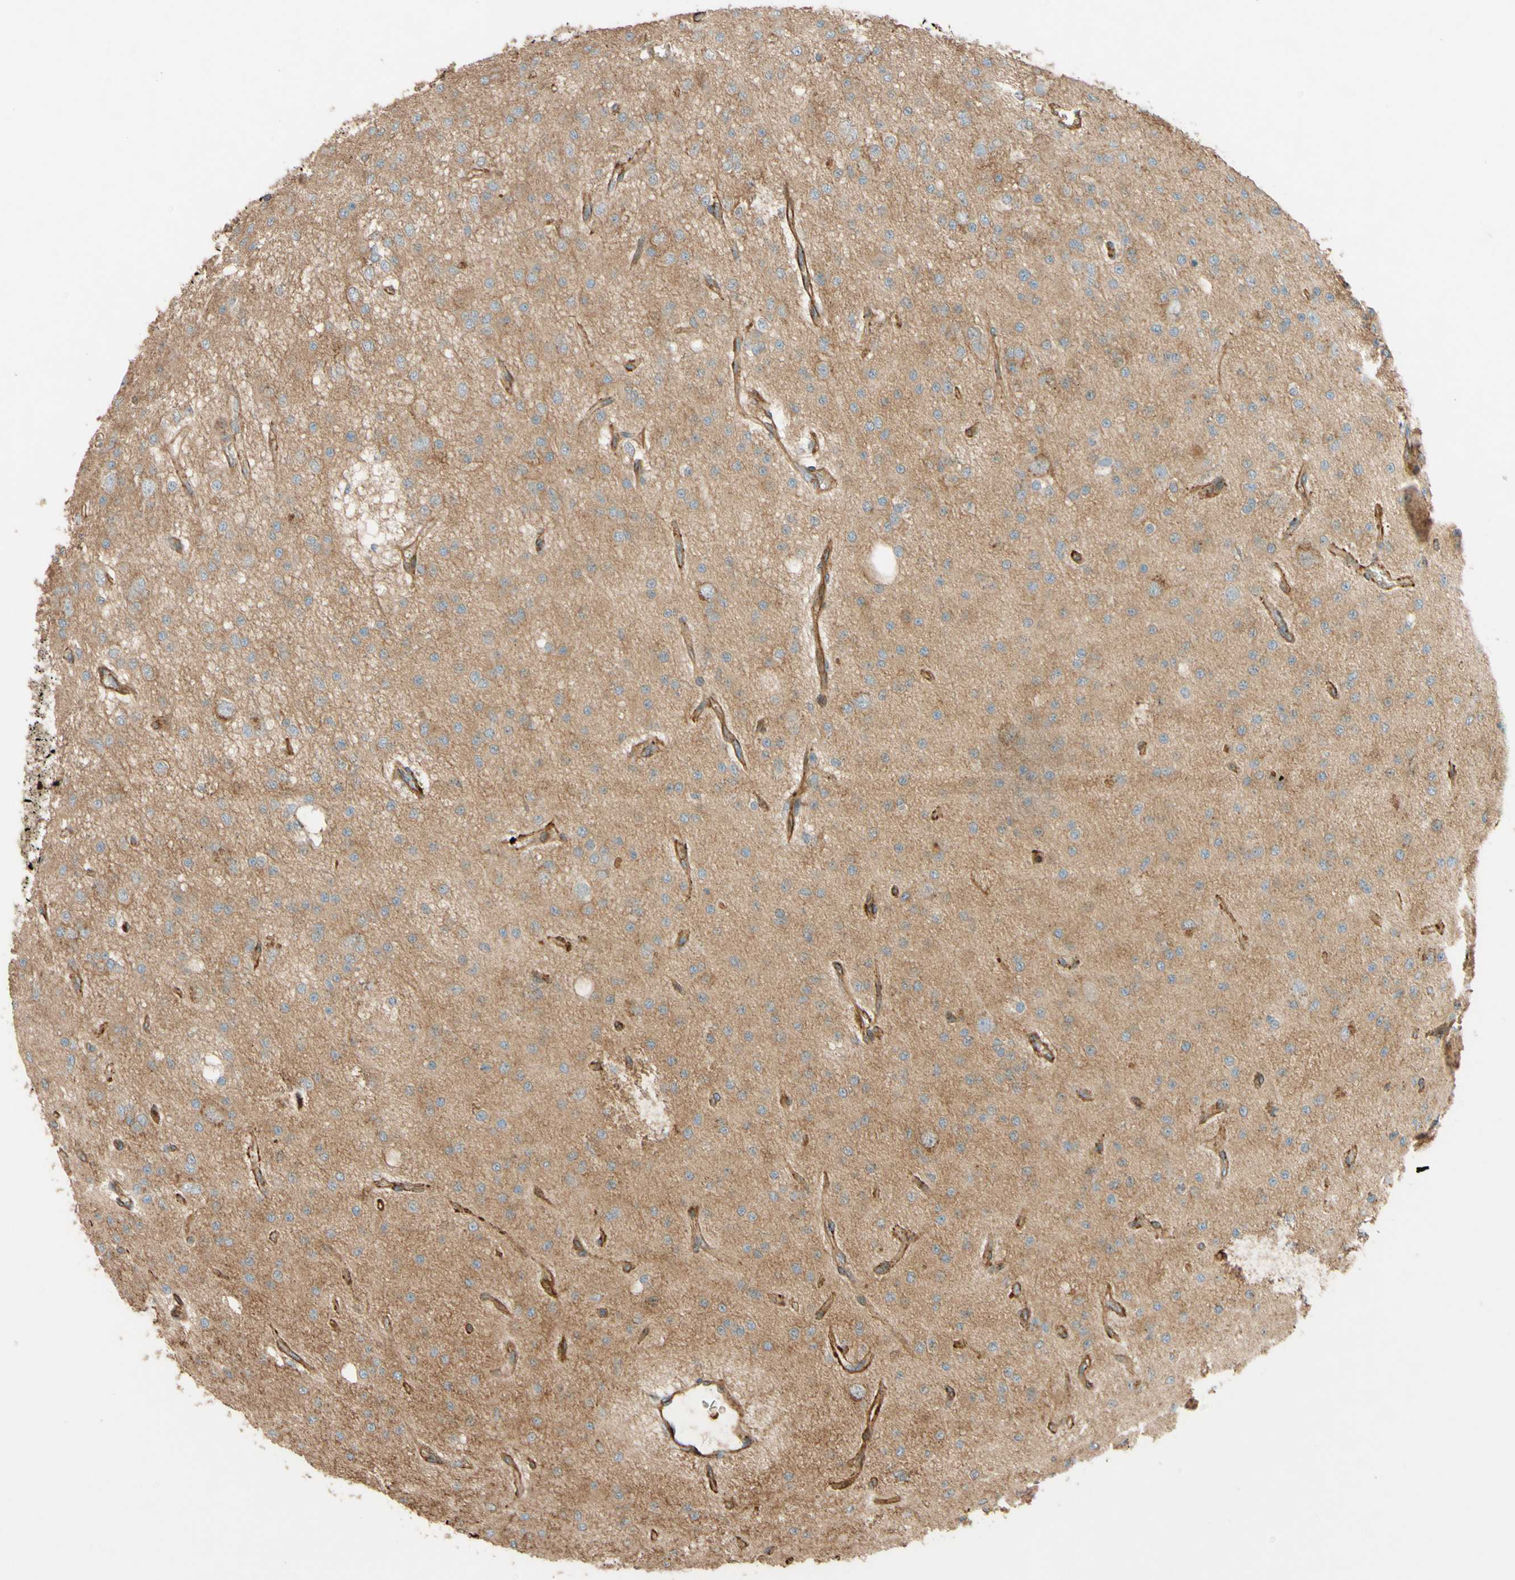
{"staining": {"intensity": "moderate", "quantity": "<25%", "location": "cytoplasmic/membranous"}, "tissue": "glioma", "cell_type": "Tumor cells", "image_type": "cancer", "snomed": [{"axis": "morphology", "description": "Glioma, malignant, Low grade"}, {"axis": "topography", "description": "Brain"}], "caption": "Glioma stained with a brown dye reveals moderate cytoplasmic/membranous positive staining in approximately <25% of tumor cells.", "gene": "ADAM17", "patient": {"sex": "male", "age": 38}}